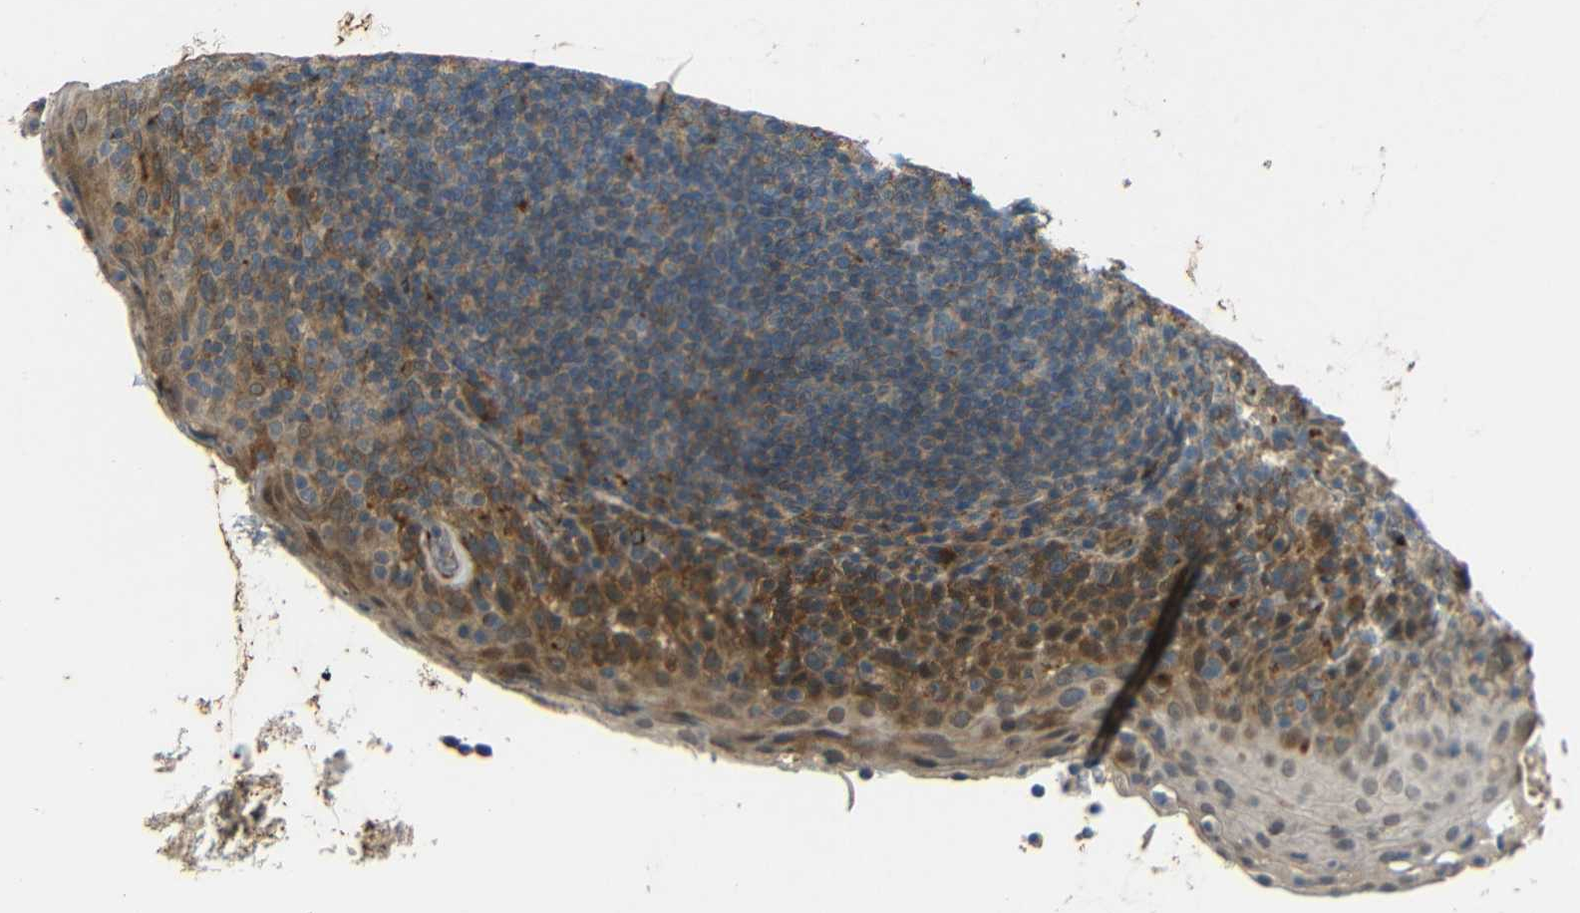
{"staining": {"intensity": "moderate", "quantity": ">75%", "location": "cytoplasmic/membranous"}, "tissue": "tonsil", "cell_type": "Germinal center cells", "image_type": "normal", "snomed": [{"axis": "morphology", "description": "Normal tissue, NOS"}, {"axis": "topography", "description": "Tonsil"}], "caption": "High-power microscopy captured an immunohistochemistry (IHC) histopathology image of benign tonsil, revealing moderate cytoplasmic/membranous positivity in about >75% of germinal center cells.", "gene": "ATP7A", "patient": {"sex": "male", "age": 17}}